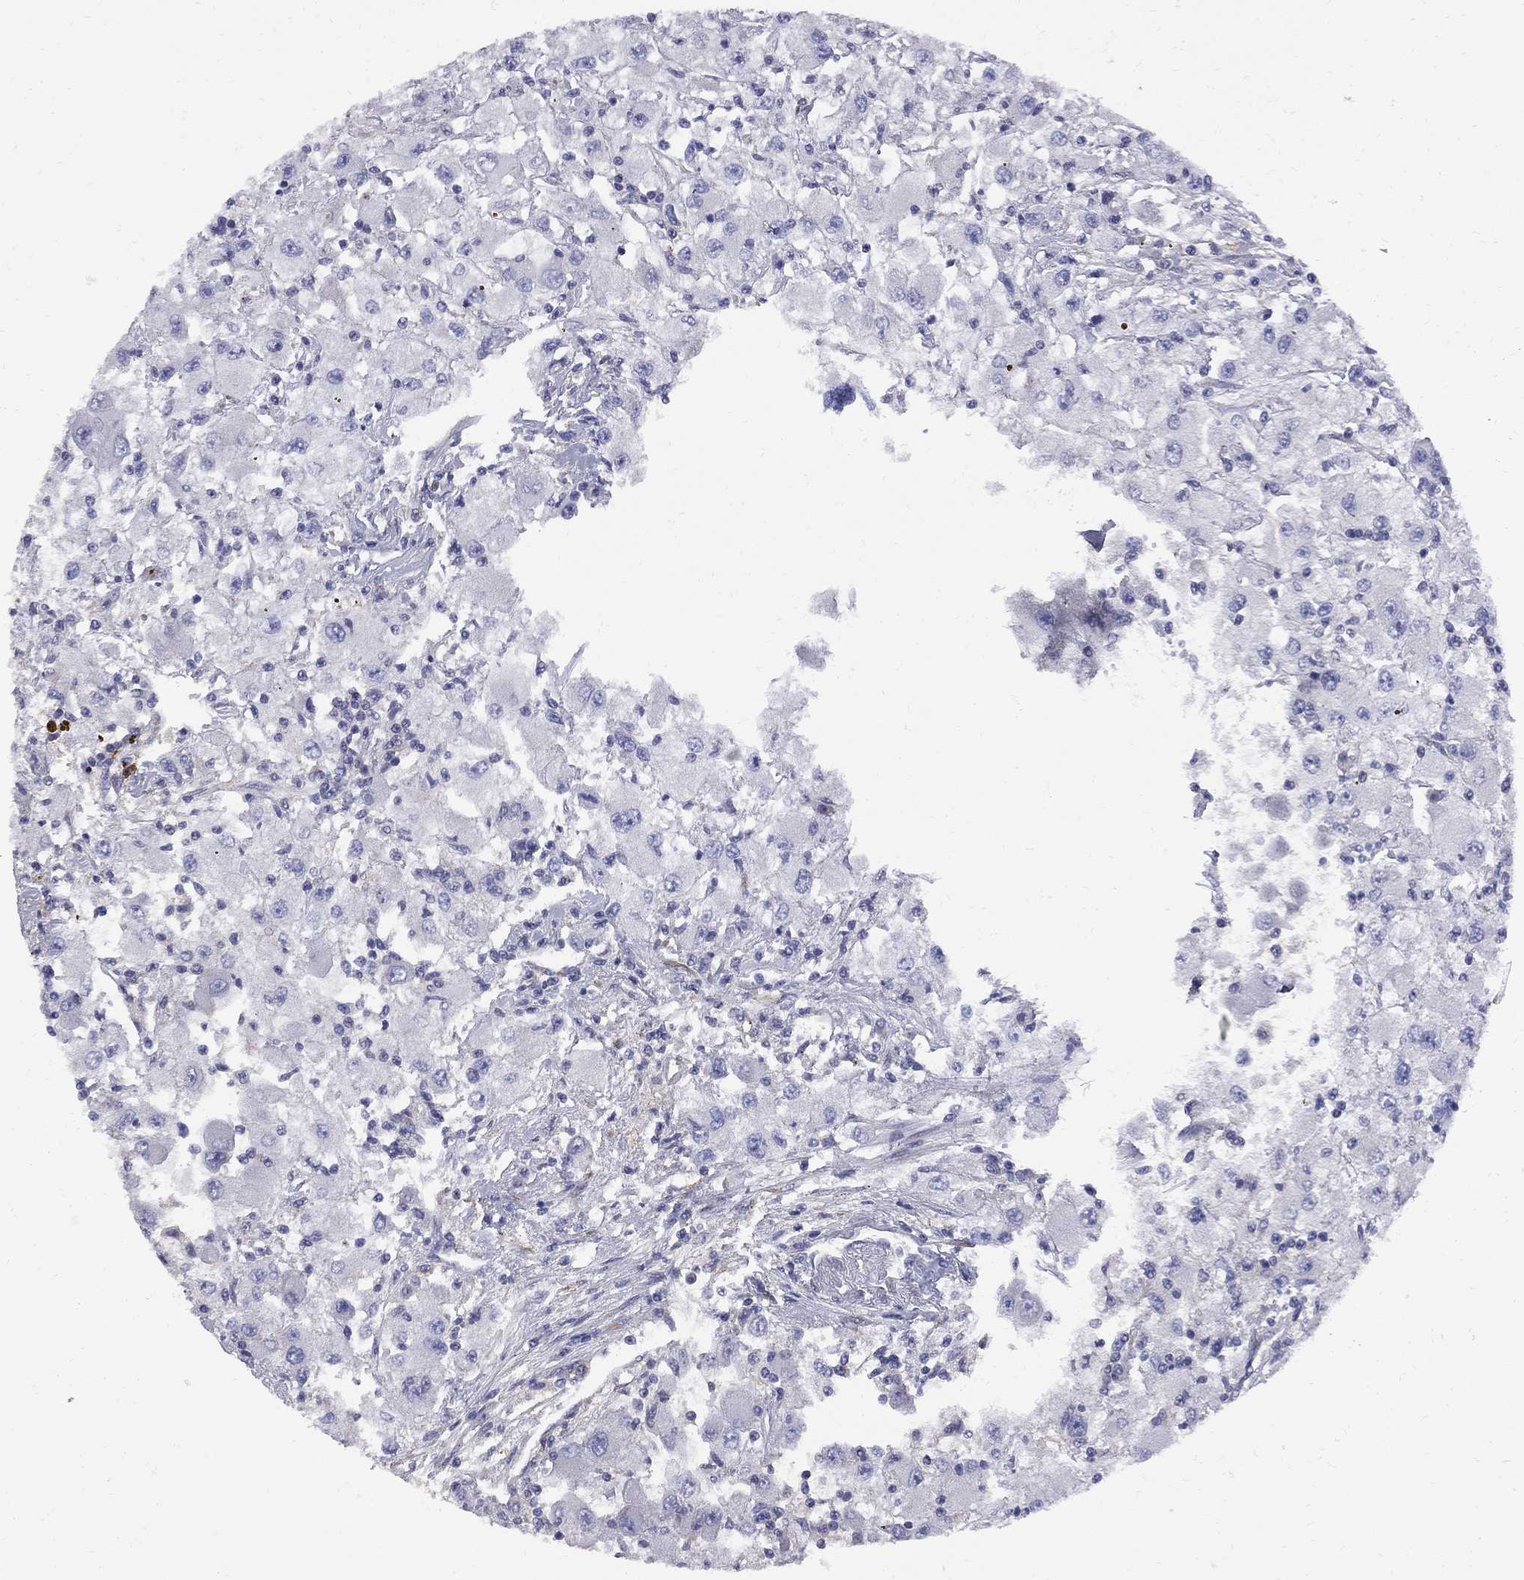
{"staining": {"intensity": "negative", "quantity": "none", "location": "none"}, "tissue": "renal cancer", "cell_type": "Tumor cells", "image_type": "cancer", "snomed": [{"axis": "morphology", "description": "Adenocarcinoma, NOS"}, {"axis": "topography", "description": "Kidney"}], "caption": "The photomicrograph reveals no staining of tumor cells in renal cancer (adenocarcinoma). (DAB (3,3'-diaminobenzidine) immunohistochemistry (IHC) with hematoxylin counter stain).", "gene": "MTHFR", "patient": {"sex": "female", "age": 67}}